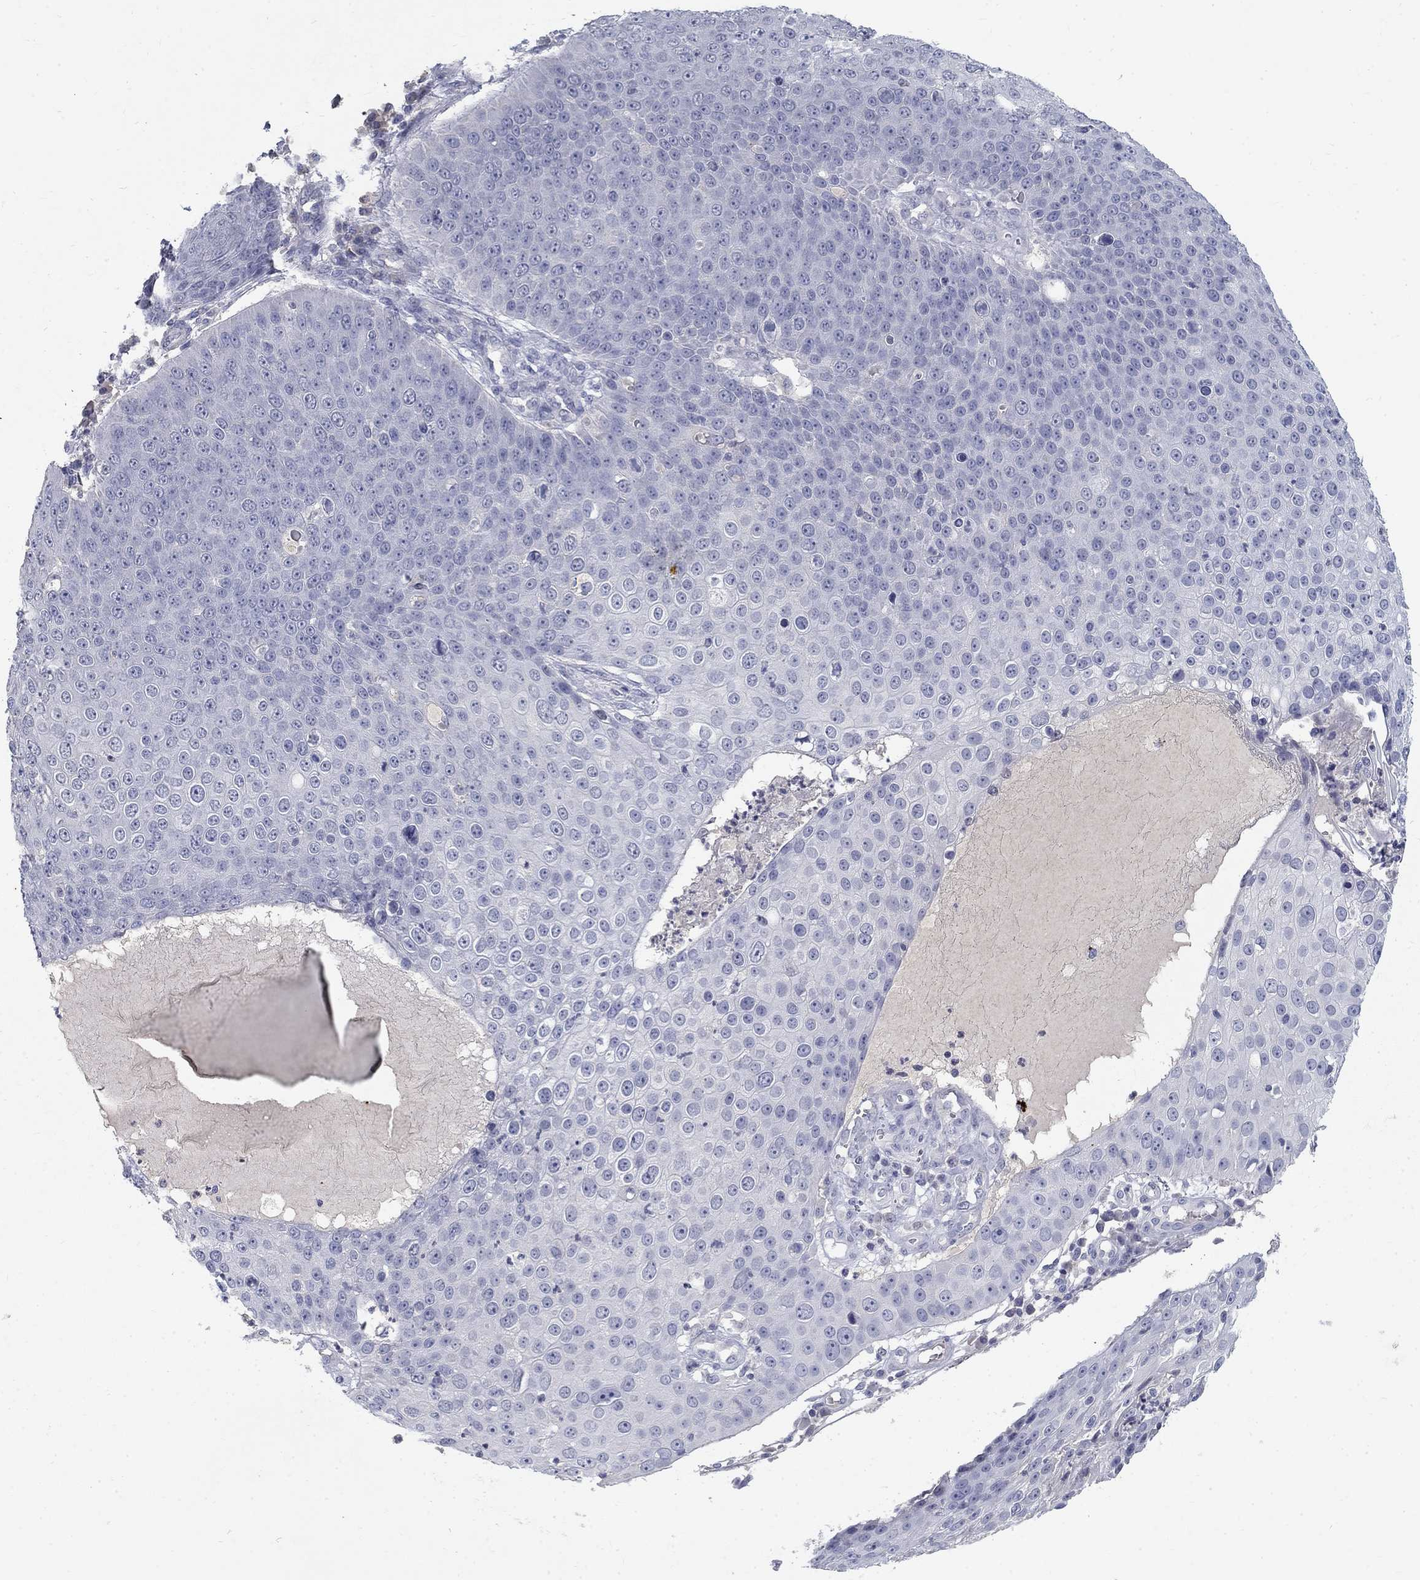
{"staining": {"intensity": "negative", "quantity": "none", "location": "none"}, "tissue": "skin cancer", "cell_type": "Tumor cells", "image_type": "cancer", "snomed": [{"axis": "morphology", "description": "Squamous cell carcinoma, NOS"}, {"axis": "topography", "description": "Skin"}], "caption": "This is an immunohistochemistry (IHC) micrograph of skin cancer (squamous cell carcinoma). There is no staining in tumor cells.", "gene": "PTH1R", "patient": {"sex": "male", "age": 71}}